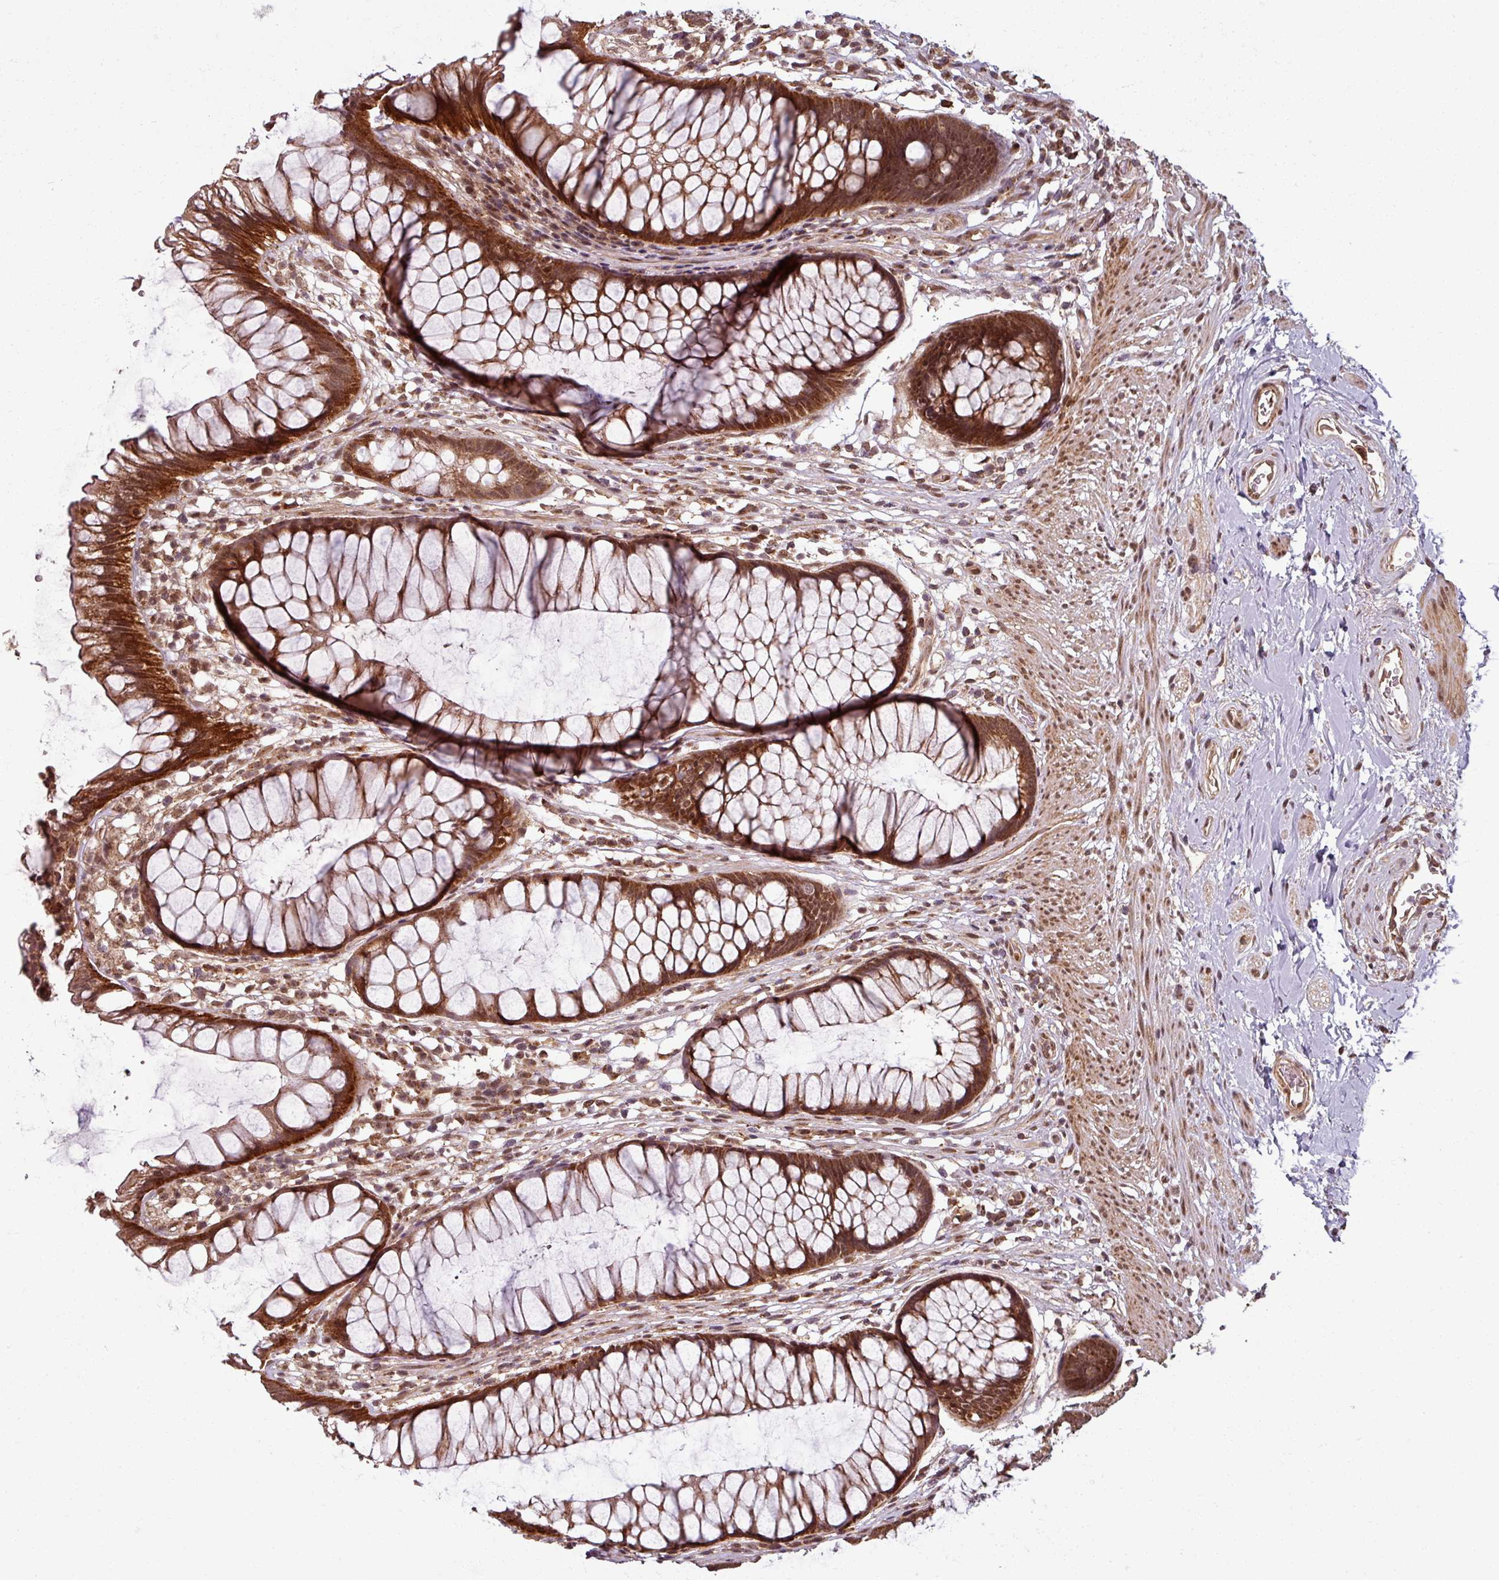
{"staining": {"intensity": "strong", "quantity": ">75%", "location": "cytoplasmic/membranous,nuclear"}, "tissue": "rectum", "cell_type": "Glandular cells", "image_type": "normal", "snomed": [{"axis": "morphology", "description": "Normal tissue, NOS"}, {"axis": "topography", "description": "Smooth muscle"}, {"axis": "topography", "description": "Rectum"}], "caption": "This is an image of IHC staining of normal rectum, which shows strong expression in the cytoplasmic/membranous,nuclear of glandular cells.", "gene": "SWI5", "patient": {"sex": "male", "age": 53}}